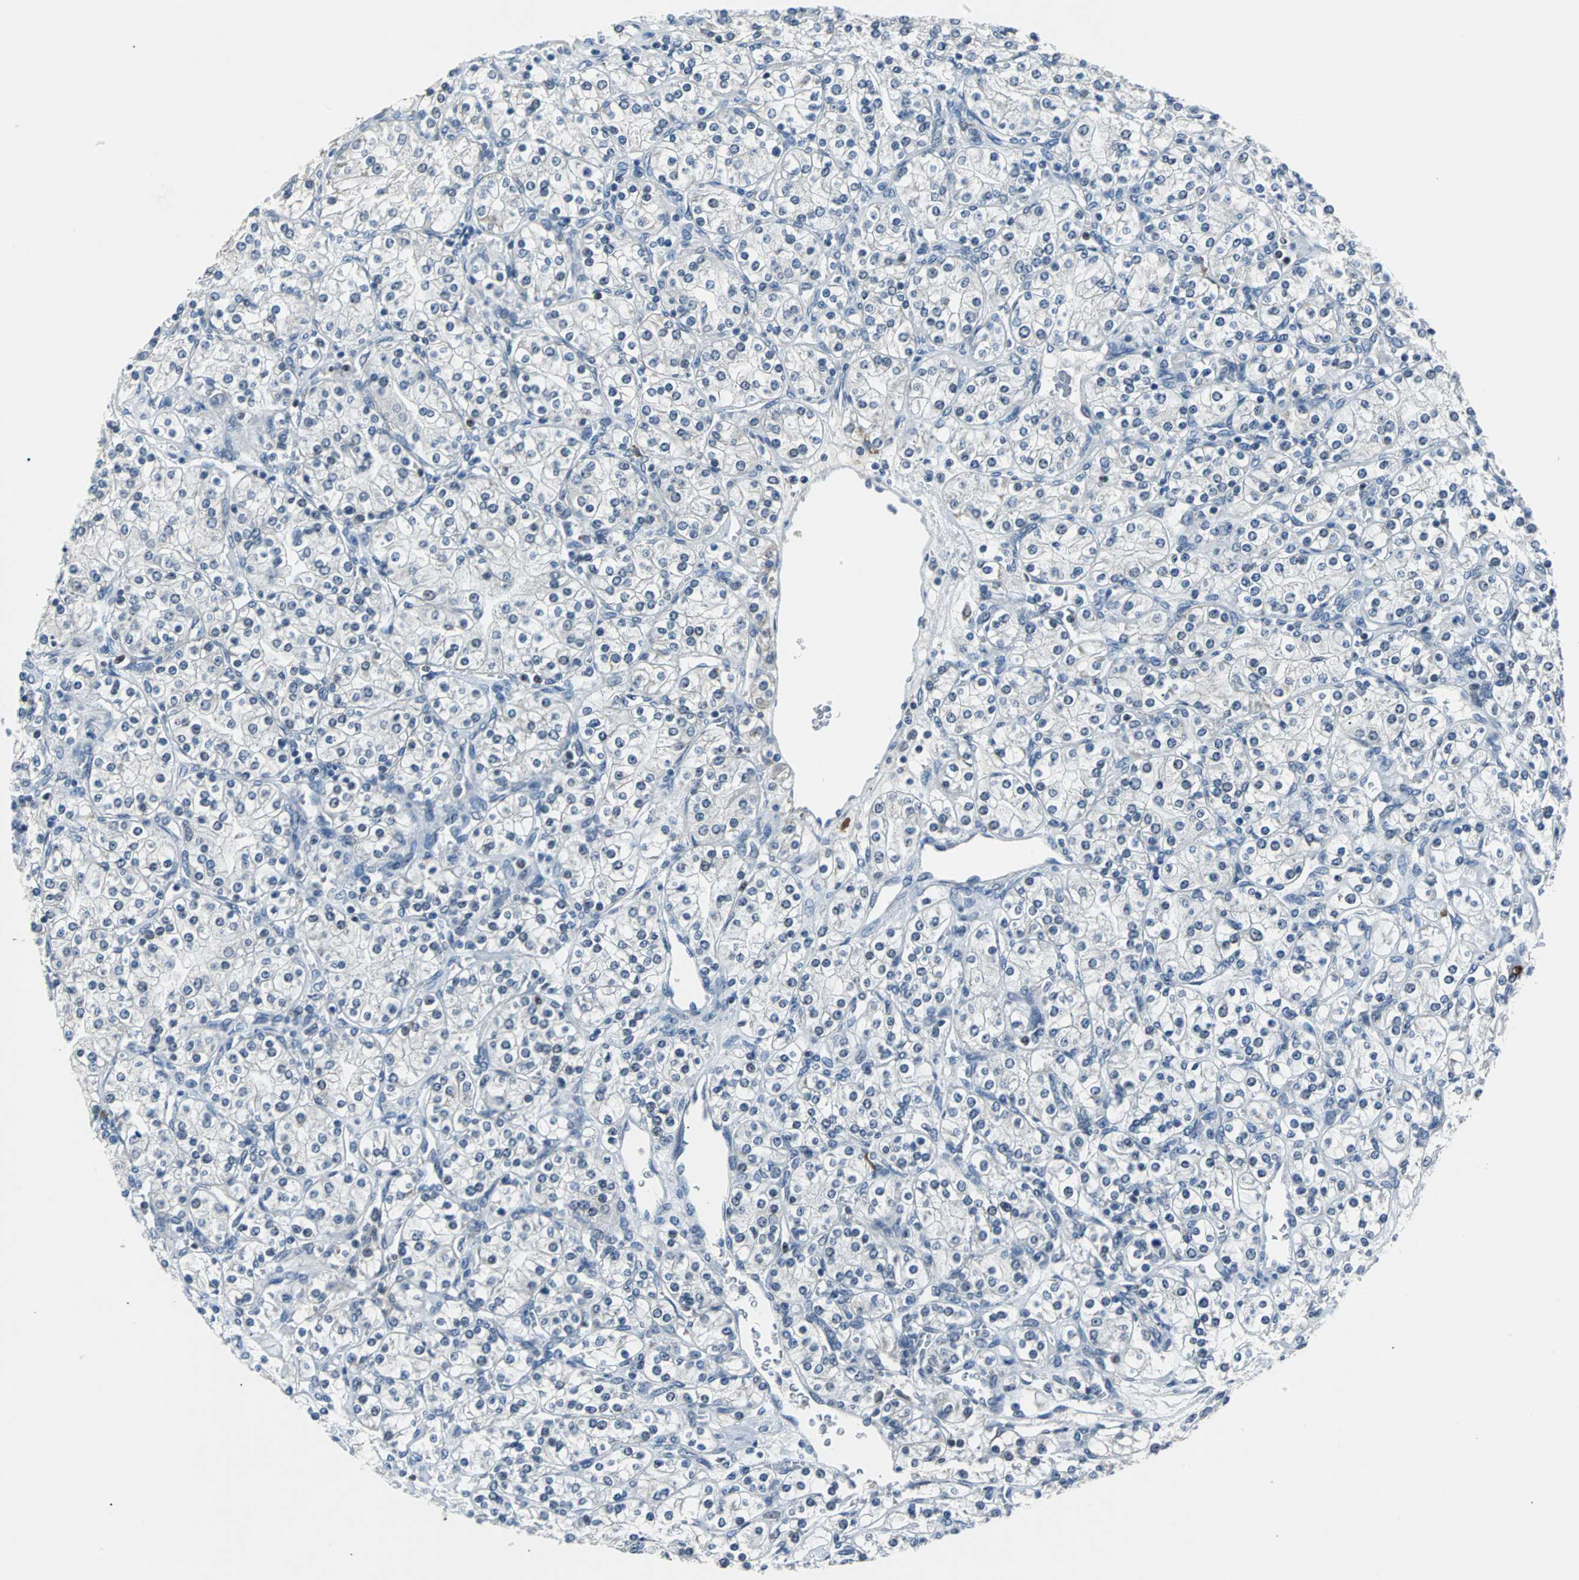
{"staining": {"intensity": "negative", "quantity": "none", "location": "none"}, "tissue": "renal cancer", "cell_type": "Tumor cells", "image_type": "cancer", "snomed": [{"axis": "morphology", "description": "Adenocarcinoma, NOS"}, {"axis": "topography", "description": "Kidney"}], "caption": "Photomicrograph shows no significant protein staining in tumor cells of renal cancer. (DAB (3,3'-diaminobenzidine) immunohistochemistry visualized using brightfield microscopy, high magnification).", "gene": "USP28", "patient": {"sex": "male", "age": 77}}